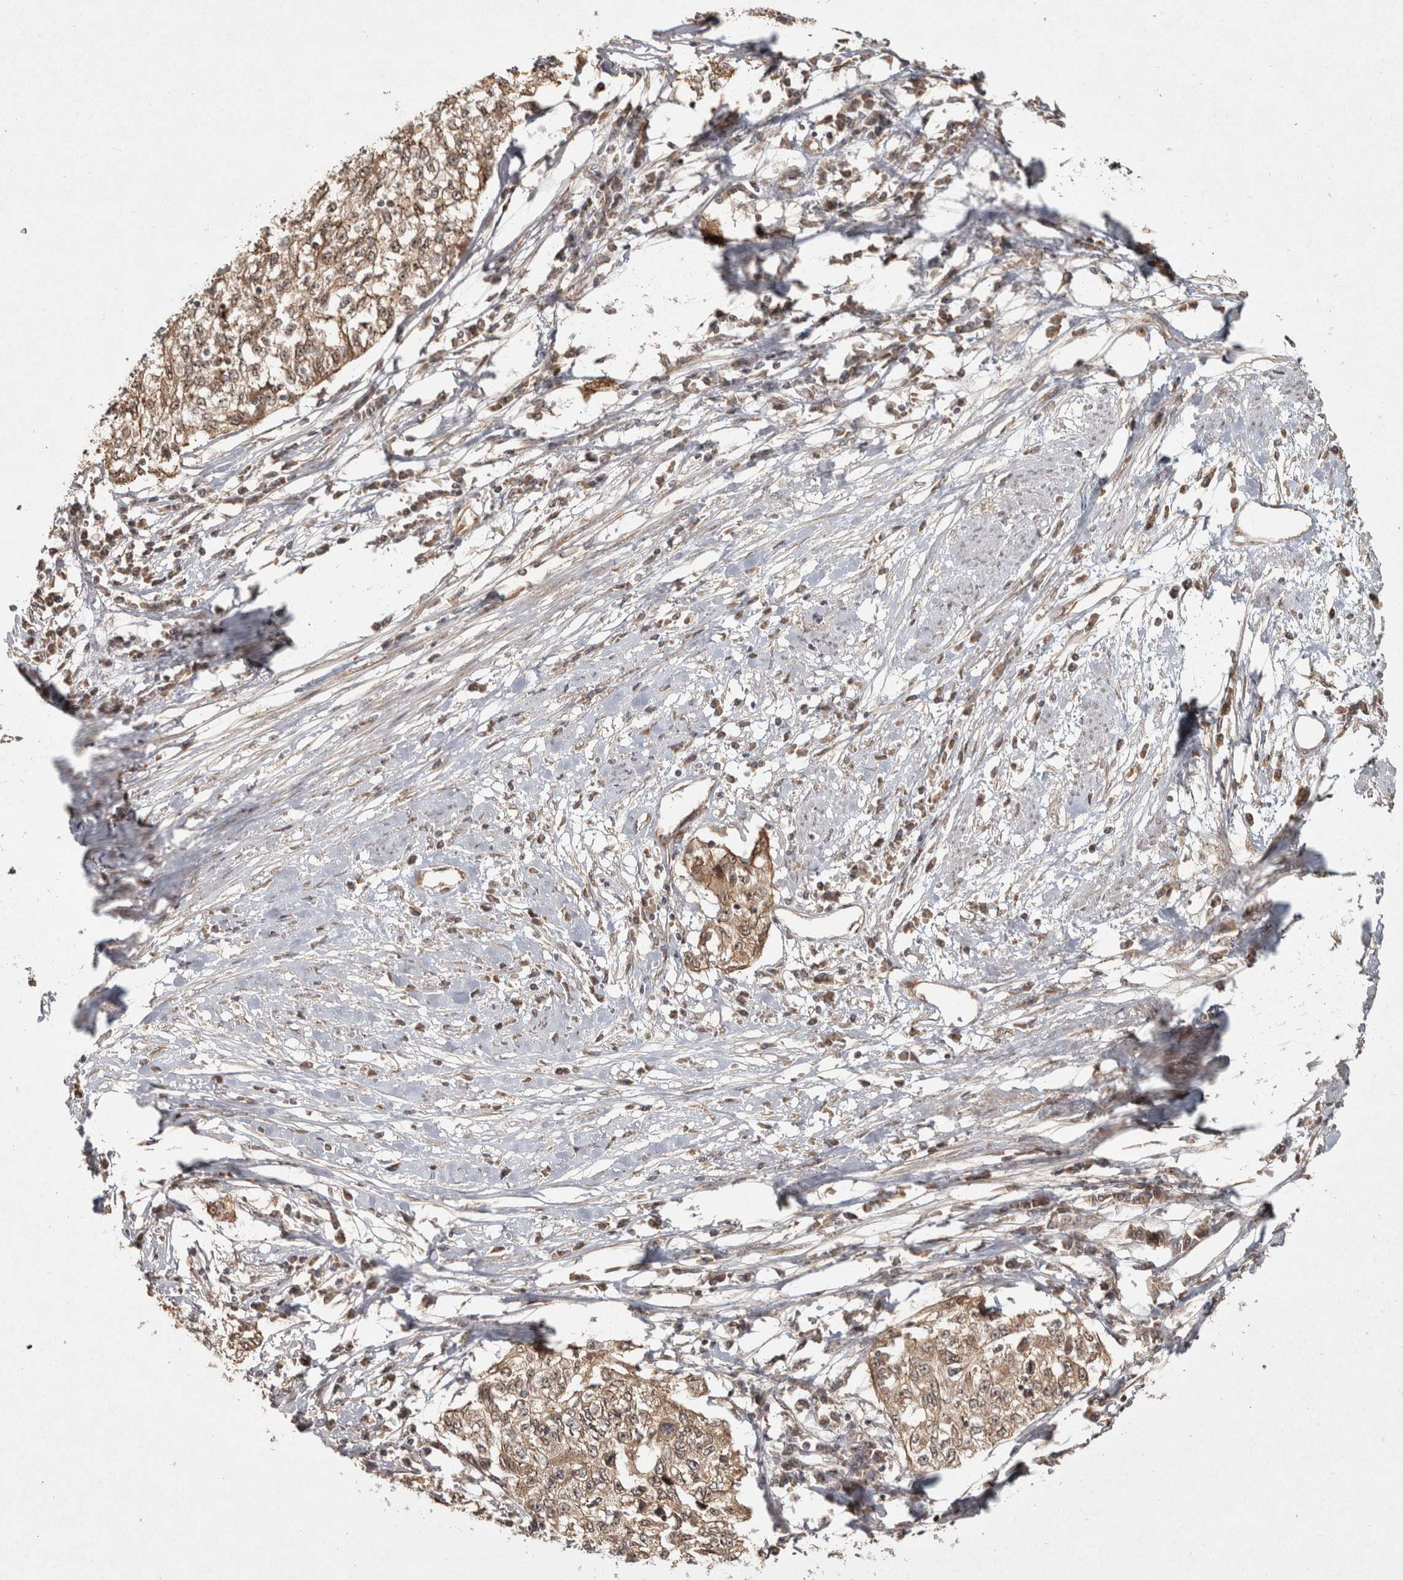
{"staining": {"intensity": "weak", "quantity": ">75%", "location": "cytoplasmic/membranous"}, "tissue": "cervical cancer", "cell_type": "Tumor cells", "image_type": "cancer", "snomed": [{"axis": "morphology", "description": "Squamous cell carcinoma, NOS"}, {"axis": "topography", "description": "Cervix"}], "caption": "The image exhibits immunohistochemical staining of cervical cancer. There is weak cytoplasmic/membranous expression is identified in approximately >75% of tumor cells.", "gene": "CAMSAP2", "patient": {"sex": "female", "age": 57}}